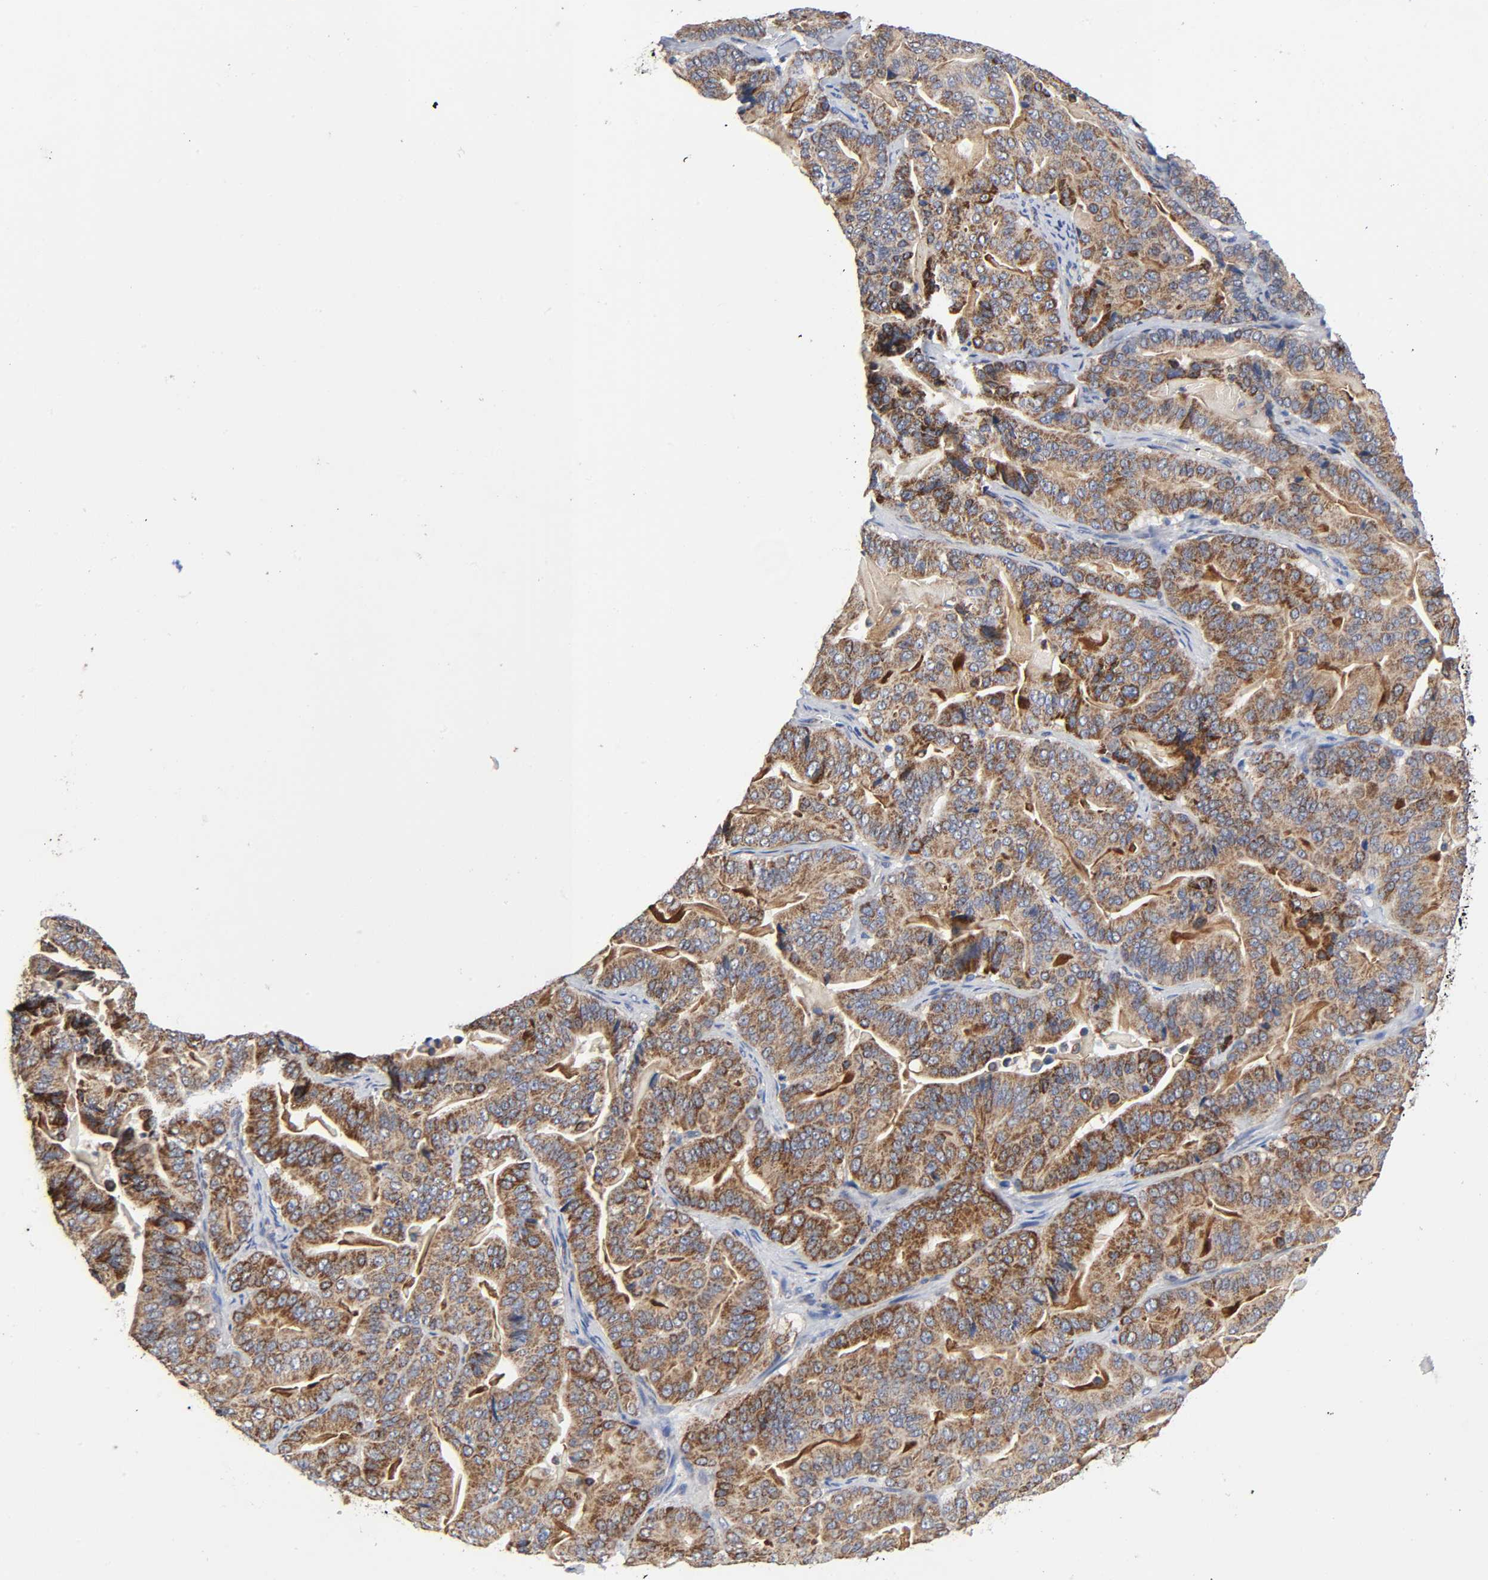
{"staining": {"intensity": "strong", "quantity": ">75%", "location": "cytoplasmic/membranous"}, "tissue": "pancreatic cancer", "cell_type": "Tumor cells", "image_type": "cancer", "snomed": [{"axis": "morphology", "description": "Adenocarcinoma, NOS"}, {"axis": "topography", "description": "Pancreas"}], "caption": "Pancreatic adenocarcinoma stained for a protein displays strong cytoplasmic/membranous positivity in tumor cells.", "gene": "AOPEP", "patient": {"sex": "male", "age": 63}}